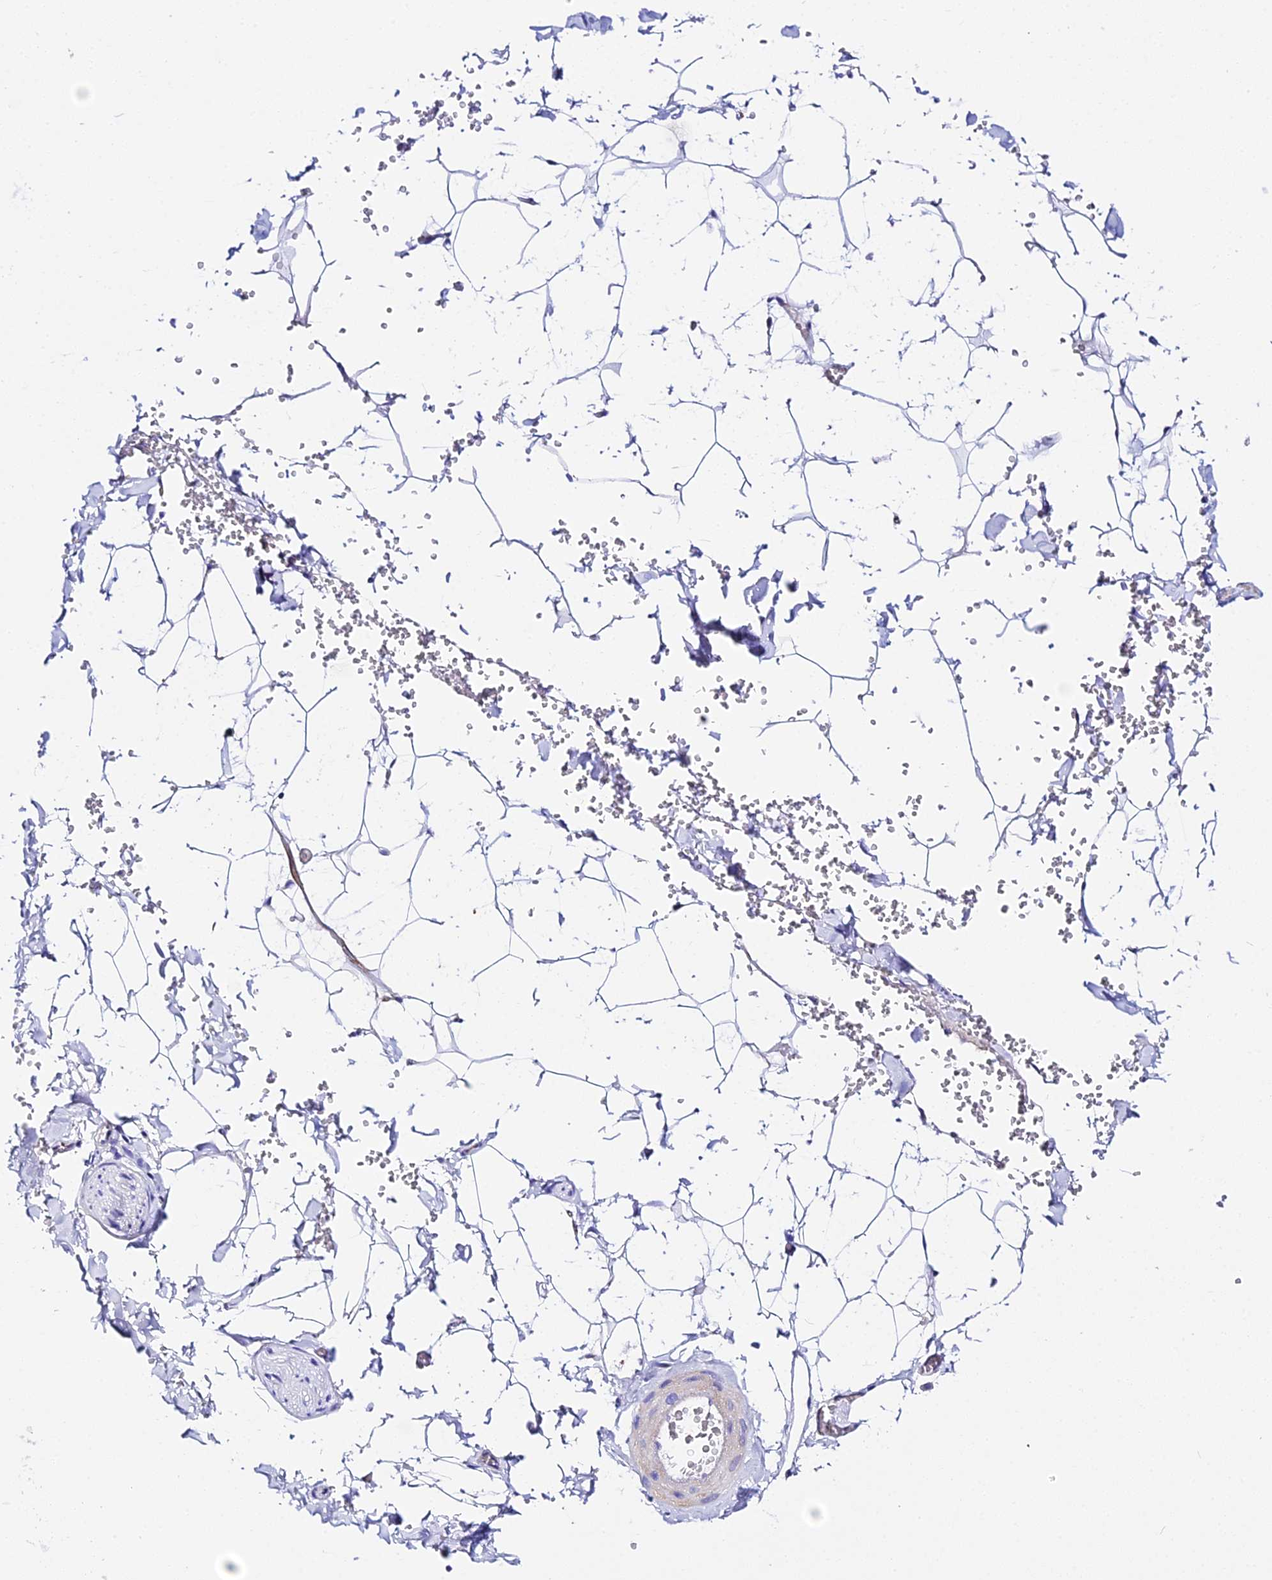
{"staining": {"intensity": "weak", "quantity": ">75%", "location": "cytoplasmic/membranous"}, "tissue": "adipose tissue", "cell_type": "Adipocytes", "image_type": "normal", "snomed": [{"axis": "morphology", "description": "Normal tissue, NOS"}, {"axis": "topography", "description": "Gallbladder"}, {"axis": "topography", "description": "Peripheral nerve tissue"}], "caption": "Protein expression analysis of unremarkable adipose tissue reveals weak cytoplasmic/membranous positivity in approximately >75% of adipocytes.", "gene": "CFAP45", "patient": {"sex": "male", "age": 38}}